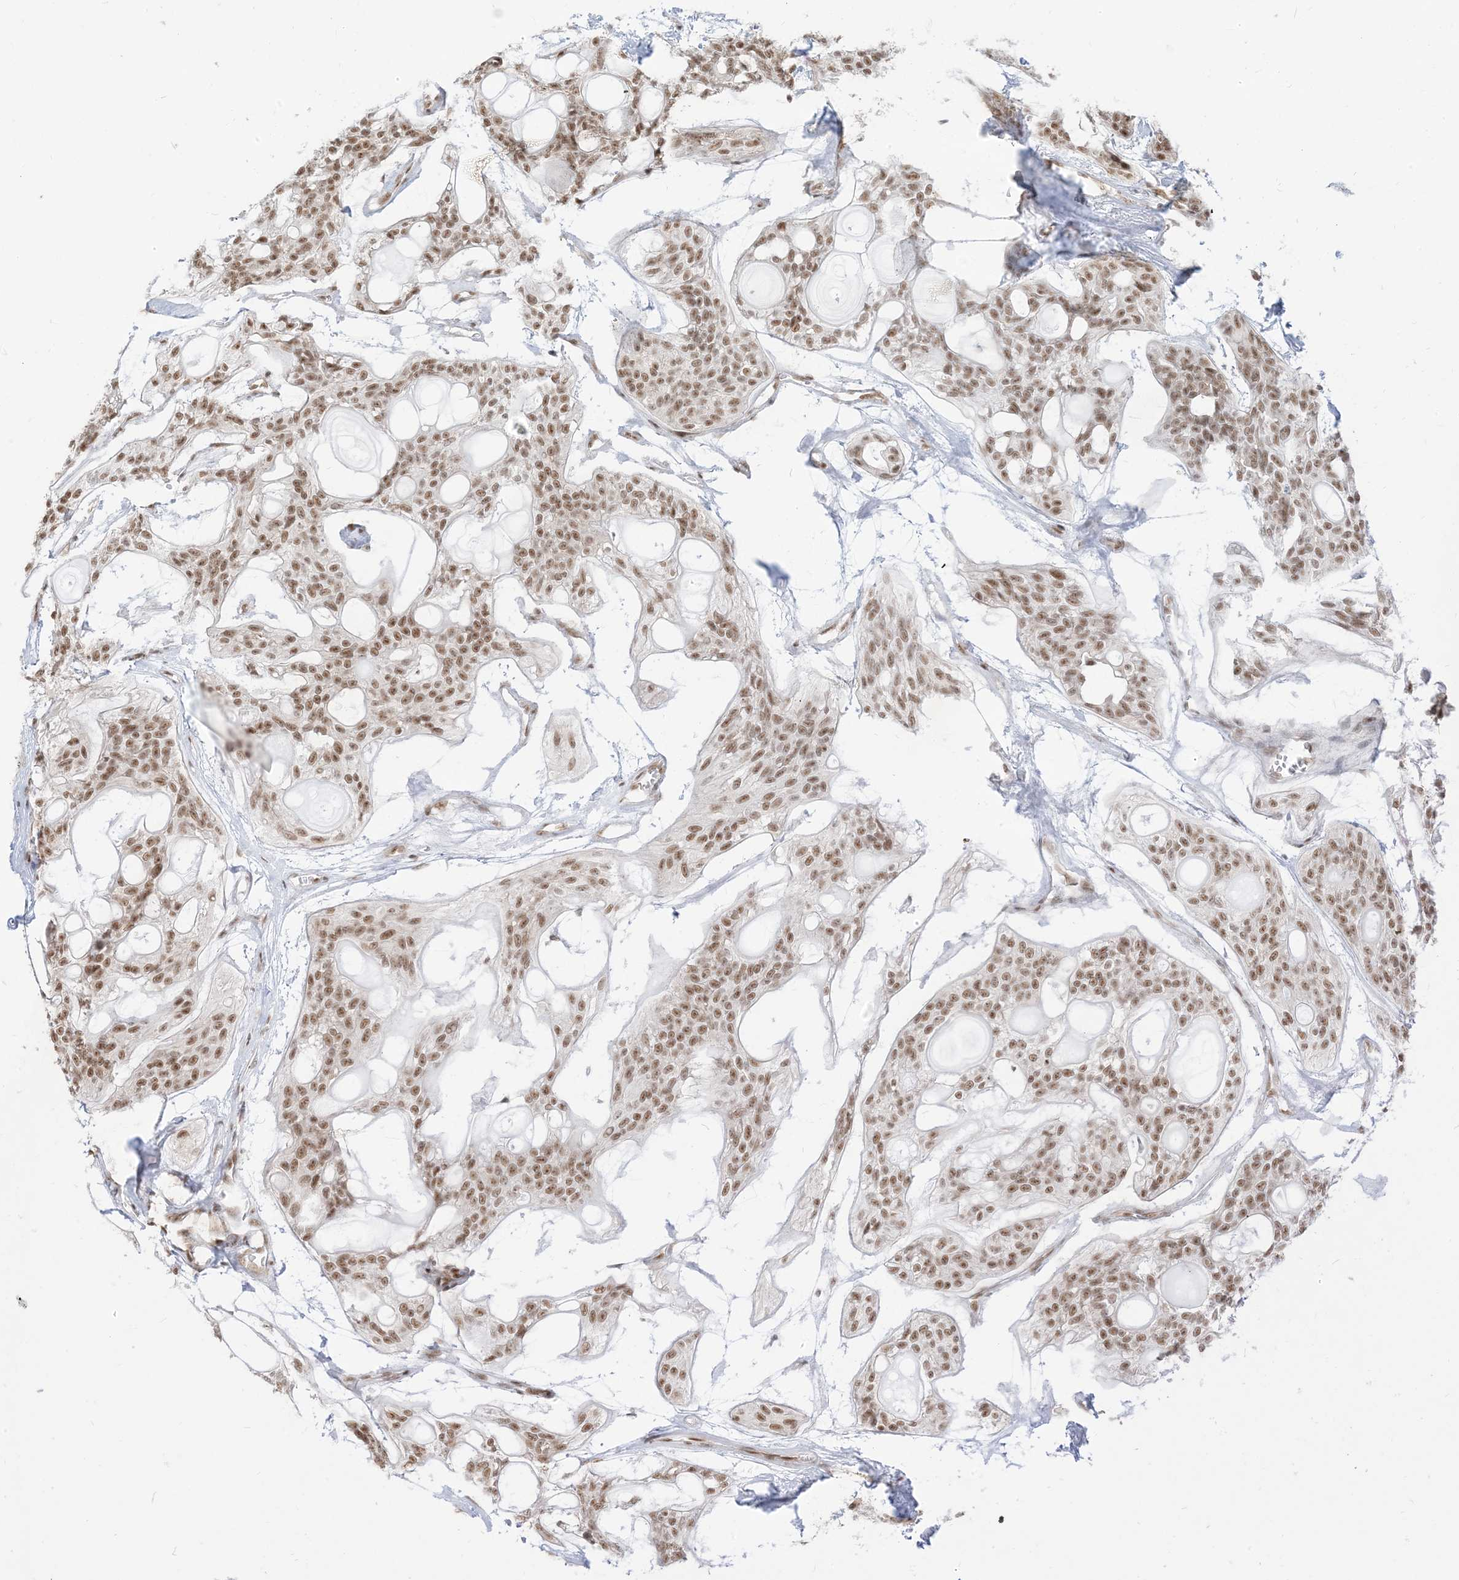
{"staining": {"intensity": "moderate", "quantity": ">75%", "location": "nuclear"}, "tissue": "head and neck cancer", "cell_type": "Tumor cells", "image_type": "cancer", "snomed": [{"axis": "morphology", "description": "Adenocarcinoma, NOS"}, {"axis": "topography", "description": "Head-Neck"}], "caption": "A photomicrograph of human head and neck cancer stained for a protein shows moderate nuclear brown staining in tumor cells.", "gene": "ARGLU1", "patient": {"sex": "male", "age": 66}}